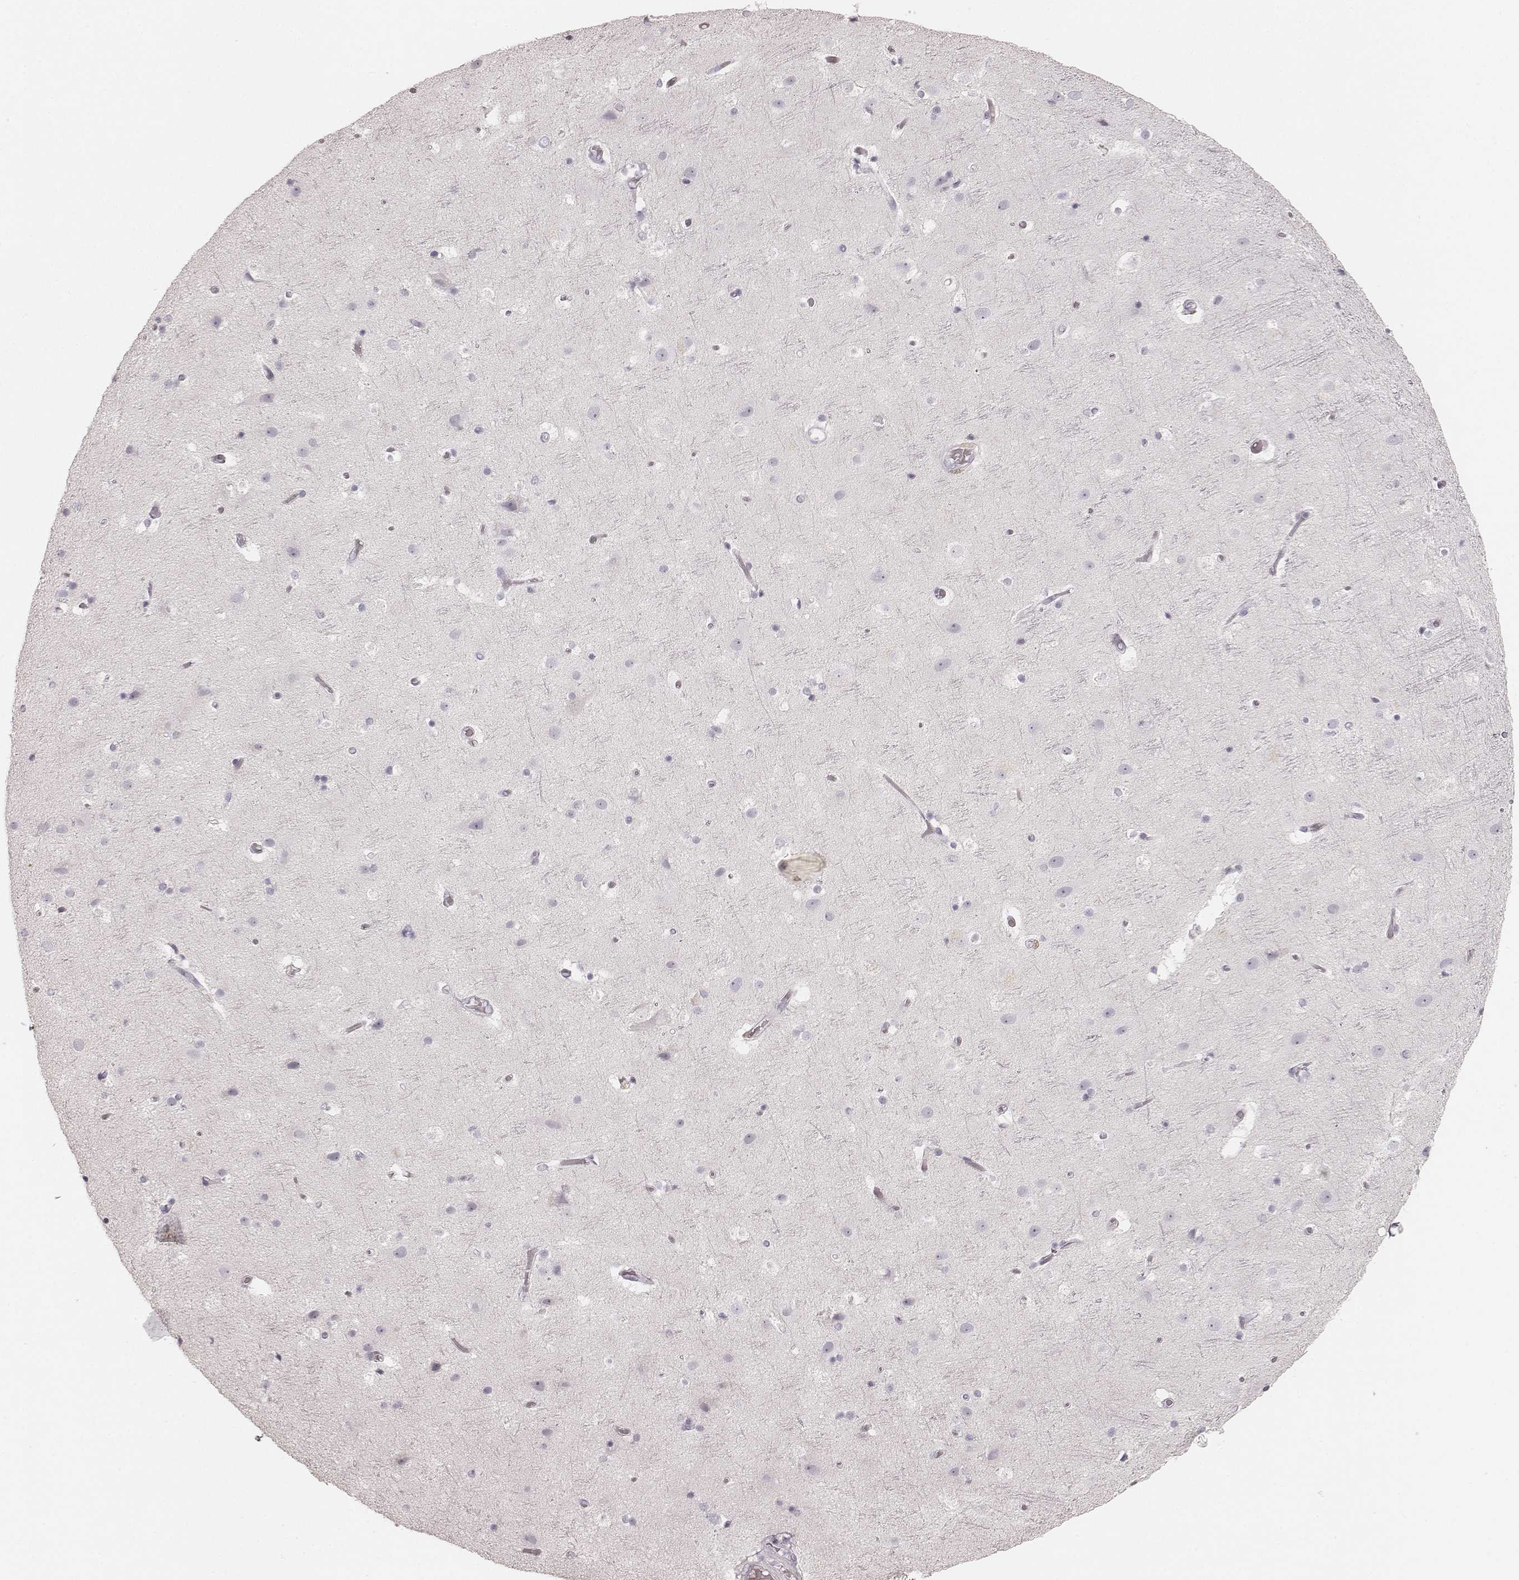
{"staining": {"intensity": "negative", "quantity": "none", "location": "none"}, "tissue": "cerebral cortex", "cell_type": "Endothelial cells", "image_type": "normal", "snomed": [{"axis": "morphology", "description": "Normal tissue, NOS"}, {"axis": "topography", "description": "Cerebral cortex"}], "caption": "This is an immunohistochemistry (IHC) image of normal human cerebral cortex. There is no expression in endothelial cells.", "gene": "KRT31", "patient": {"sex": "female", "age": 52}}